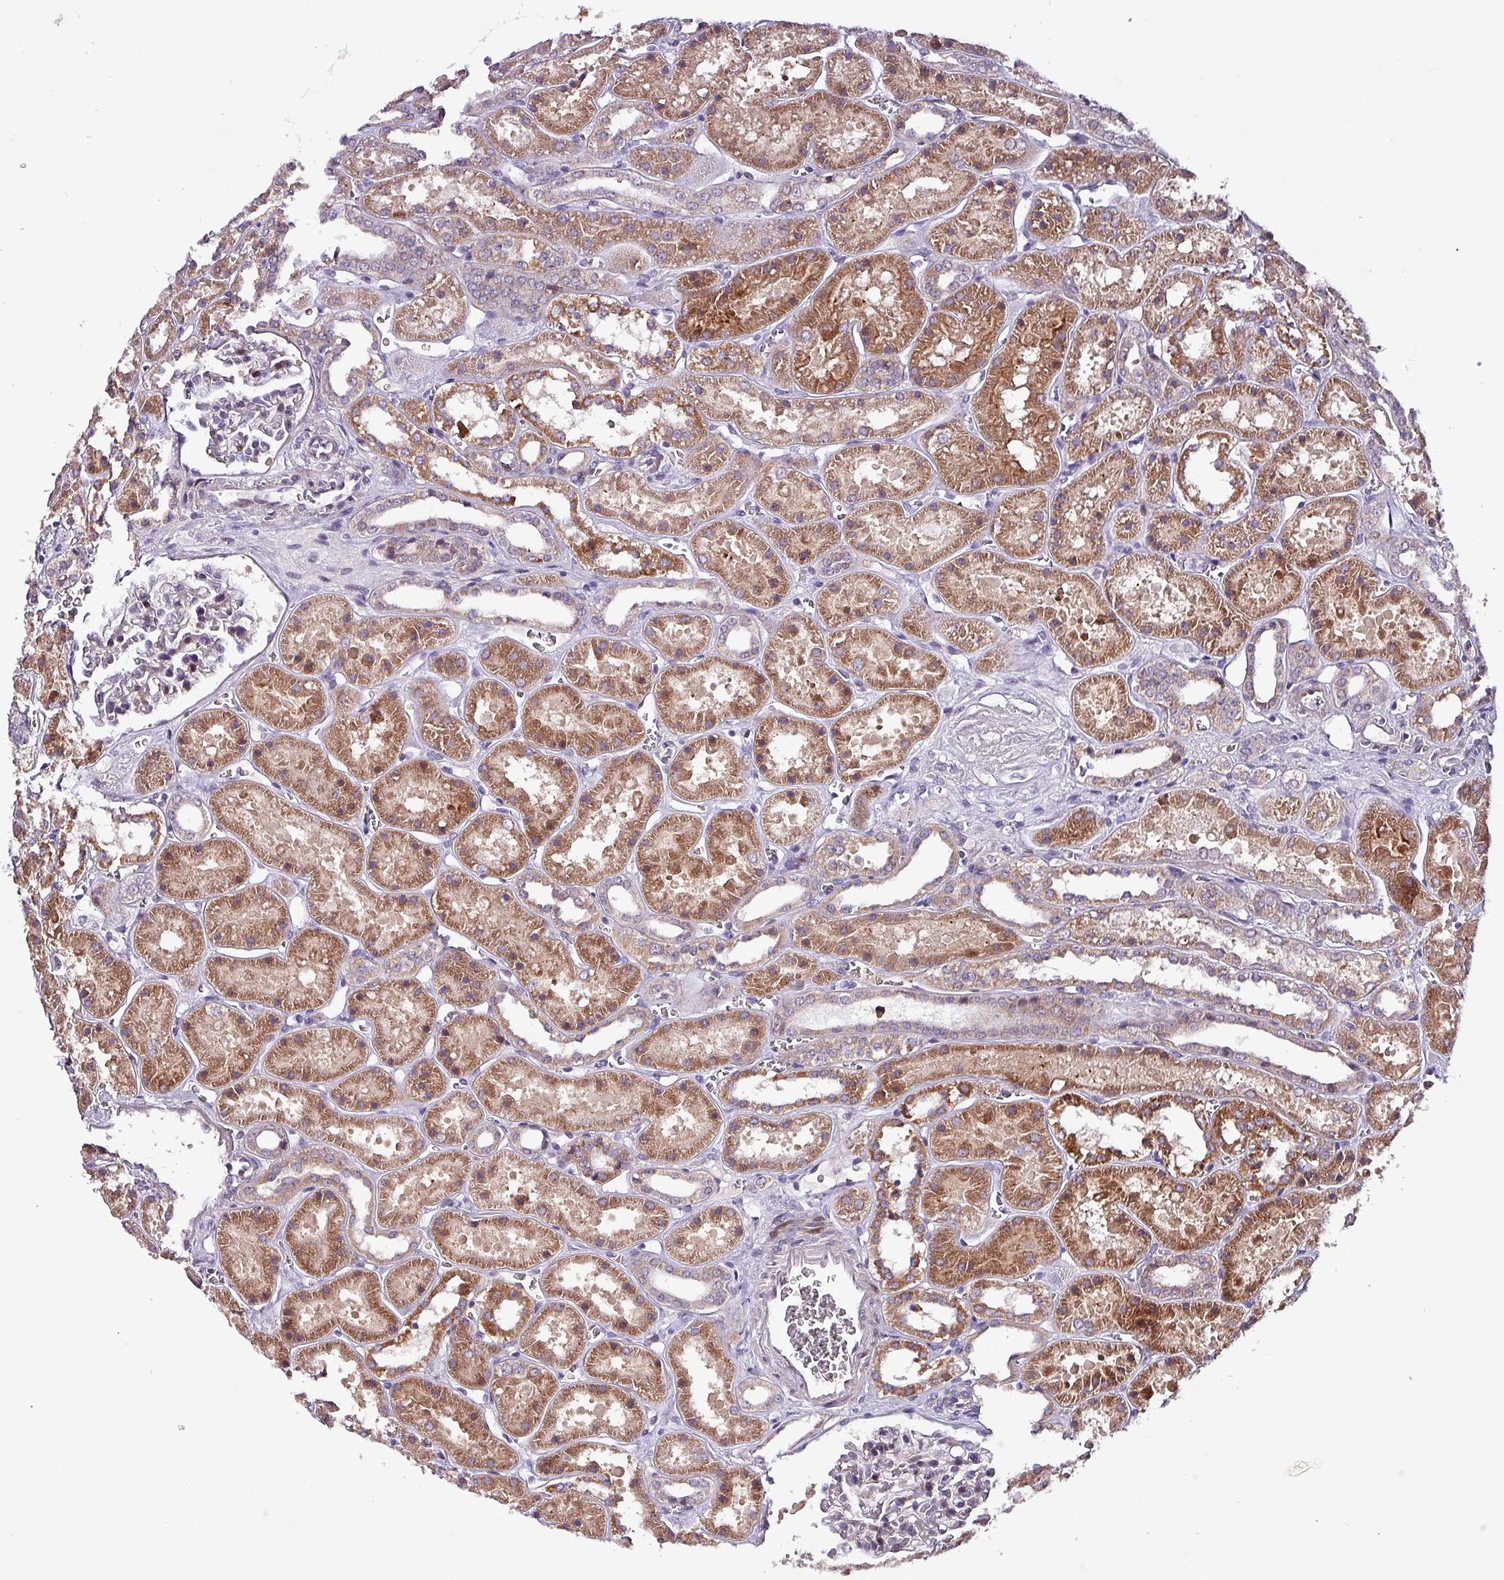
{"staining": {"intensity": "negative", "quantity": "none", "location": "none"}, "tissue": "kidney", "cell_type": "Cells in glomeruli", "image_type": "normal", "snomed": [{"axis": "morphology", "description": "Normal tissue, NOS"}, {"axis": "topography", "description": "Kidney"}], "caption": "High magnification brightfield microscopy of benign kidney stained with DAB (brown) and counterstained with hematoxylin (blue): cells in glomeruli show no significant expression. The staining was performed using DAB (3,3'-diaminobenzidine) to visualize the protein expression in brown, while the nuclei were stained in blue with hematoxylin (Magnification: 20x).", "gene": "GRAPL", "patient": {"sex": "female", "age": 41}}